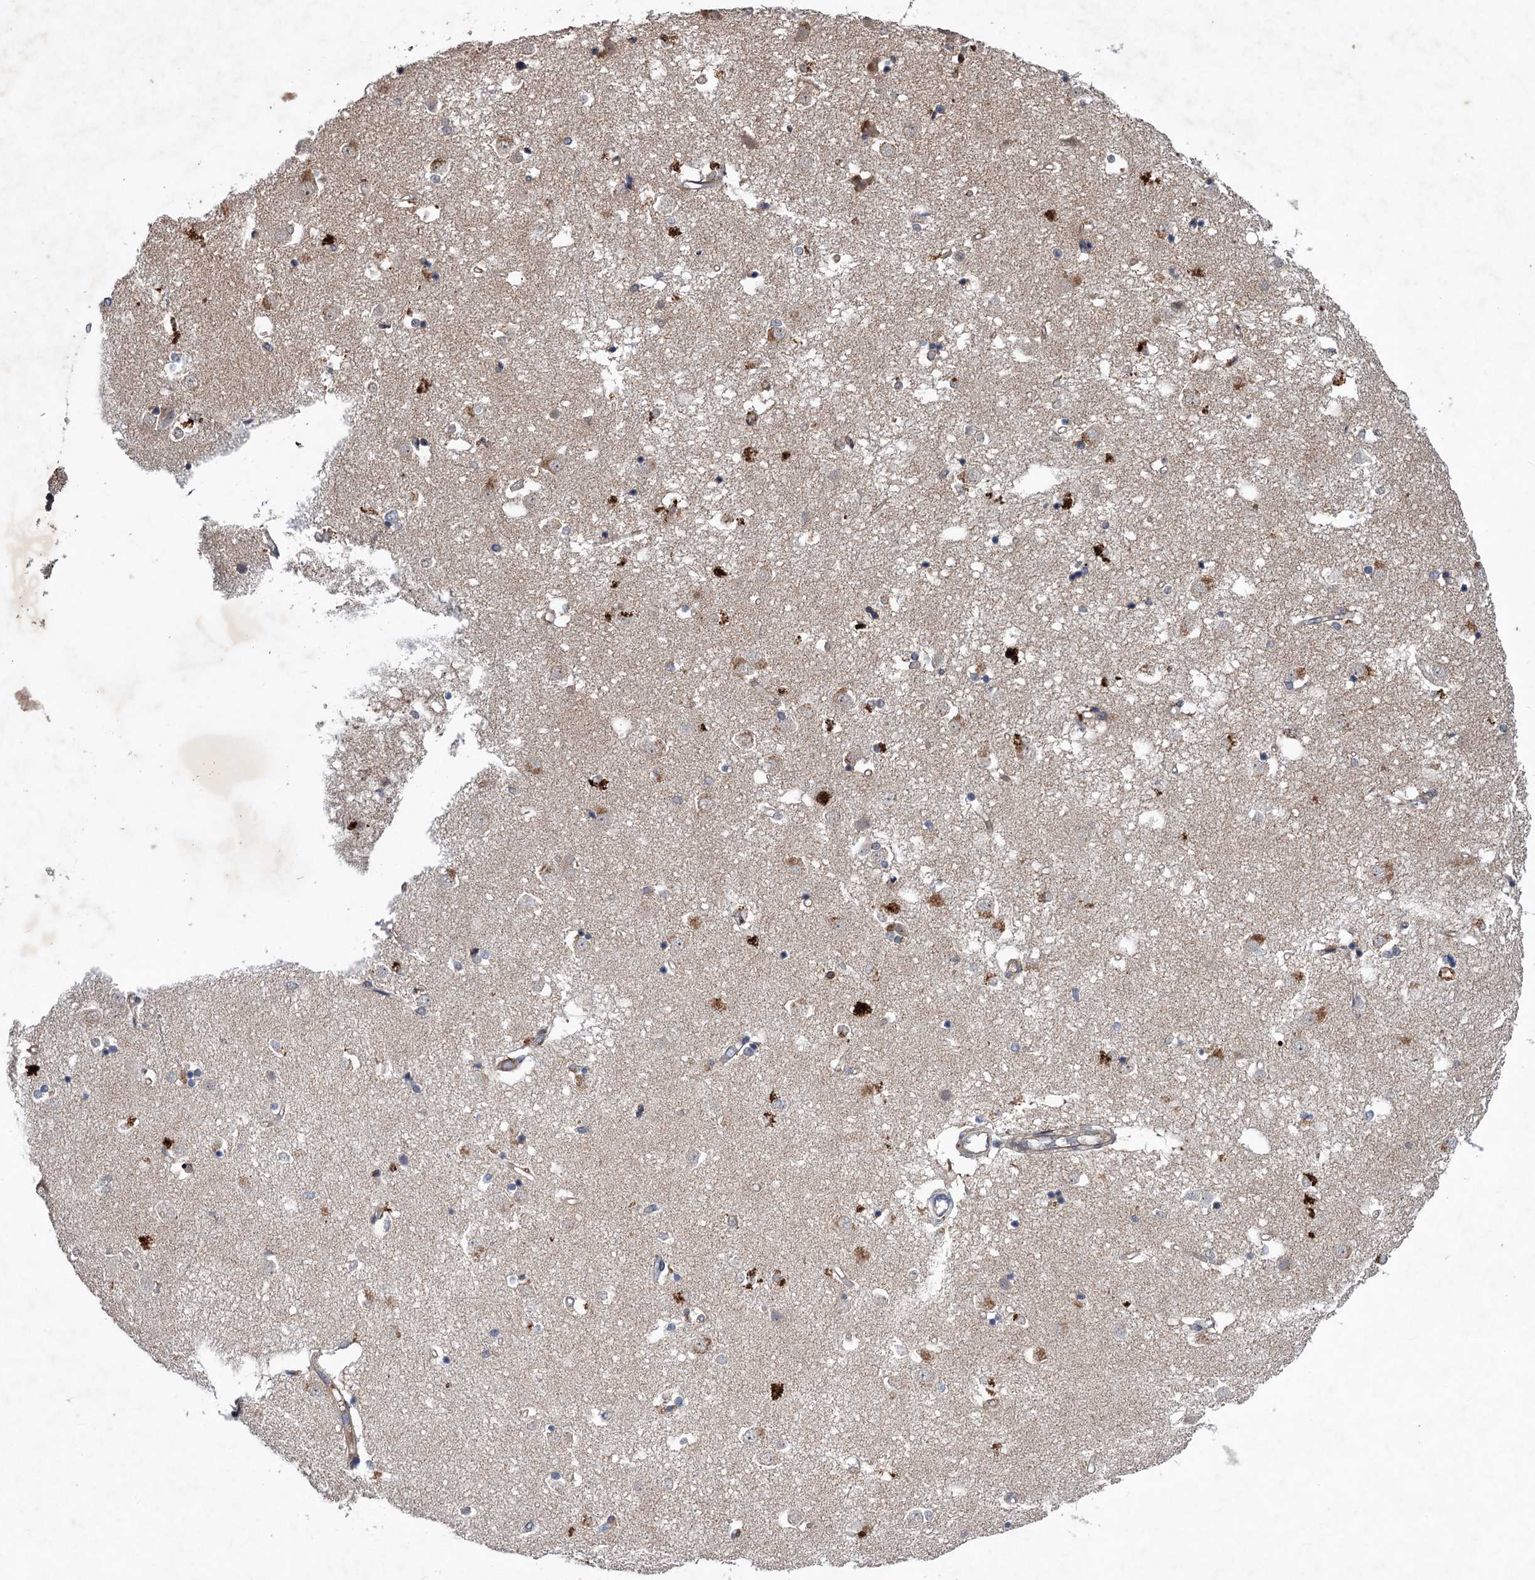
{"staining": {"intensity": "negative", "quantity": "none", "location": "none"}, "tissue": "caudate", "cell_type": "Glial cells", "image_type": "normal", "snomed": [{"axis": "morphology", "description": "Normal tissue, NOS"}, {"axis": "topography", "description": "Lateral ventricle wall"}], "caption": "Micrograph shows no significant protein staining in glial cells of benign caudate.", "gene": "NUDT22", "patient": {"sex": "male", "age": 45}}